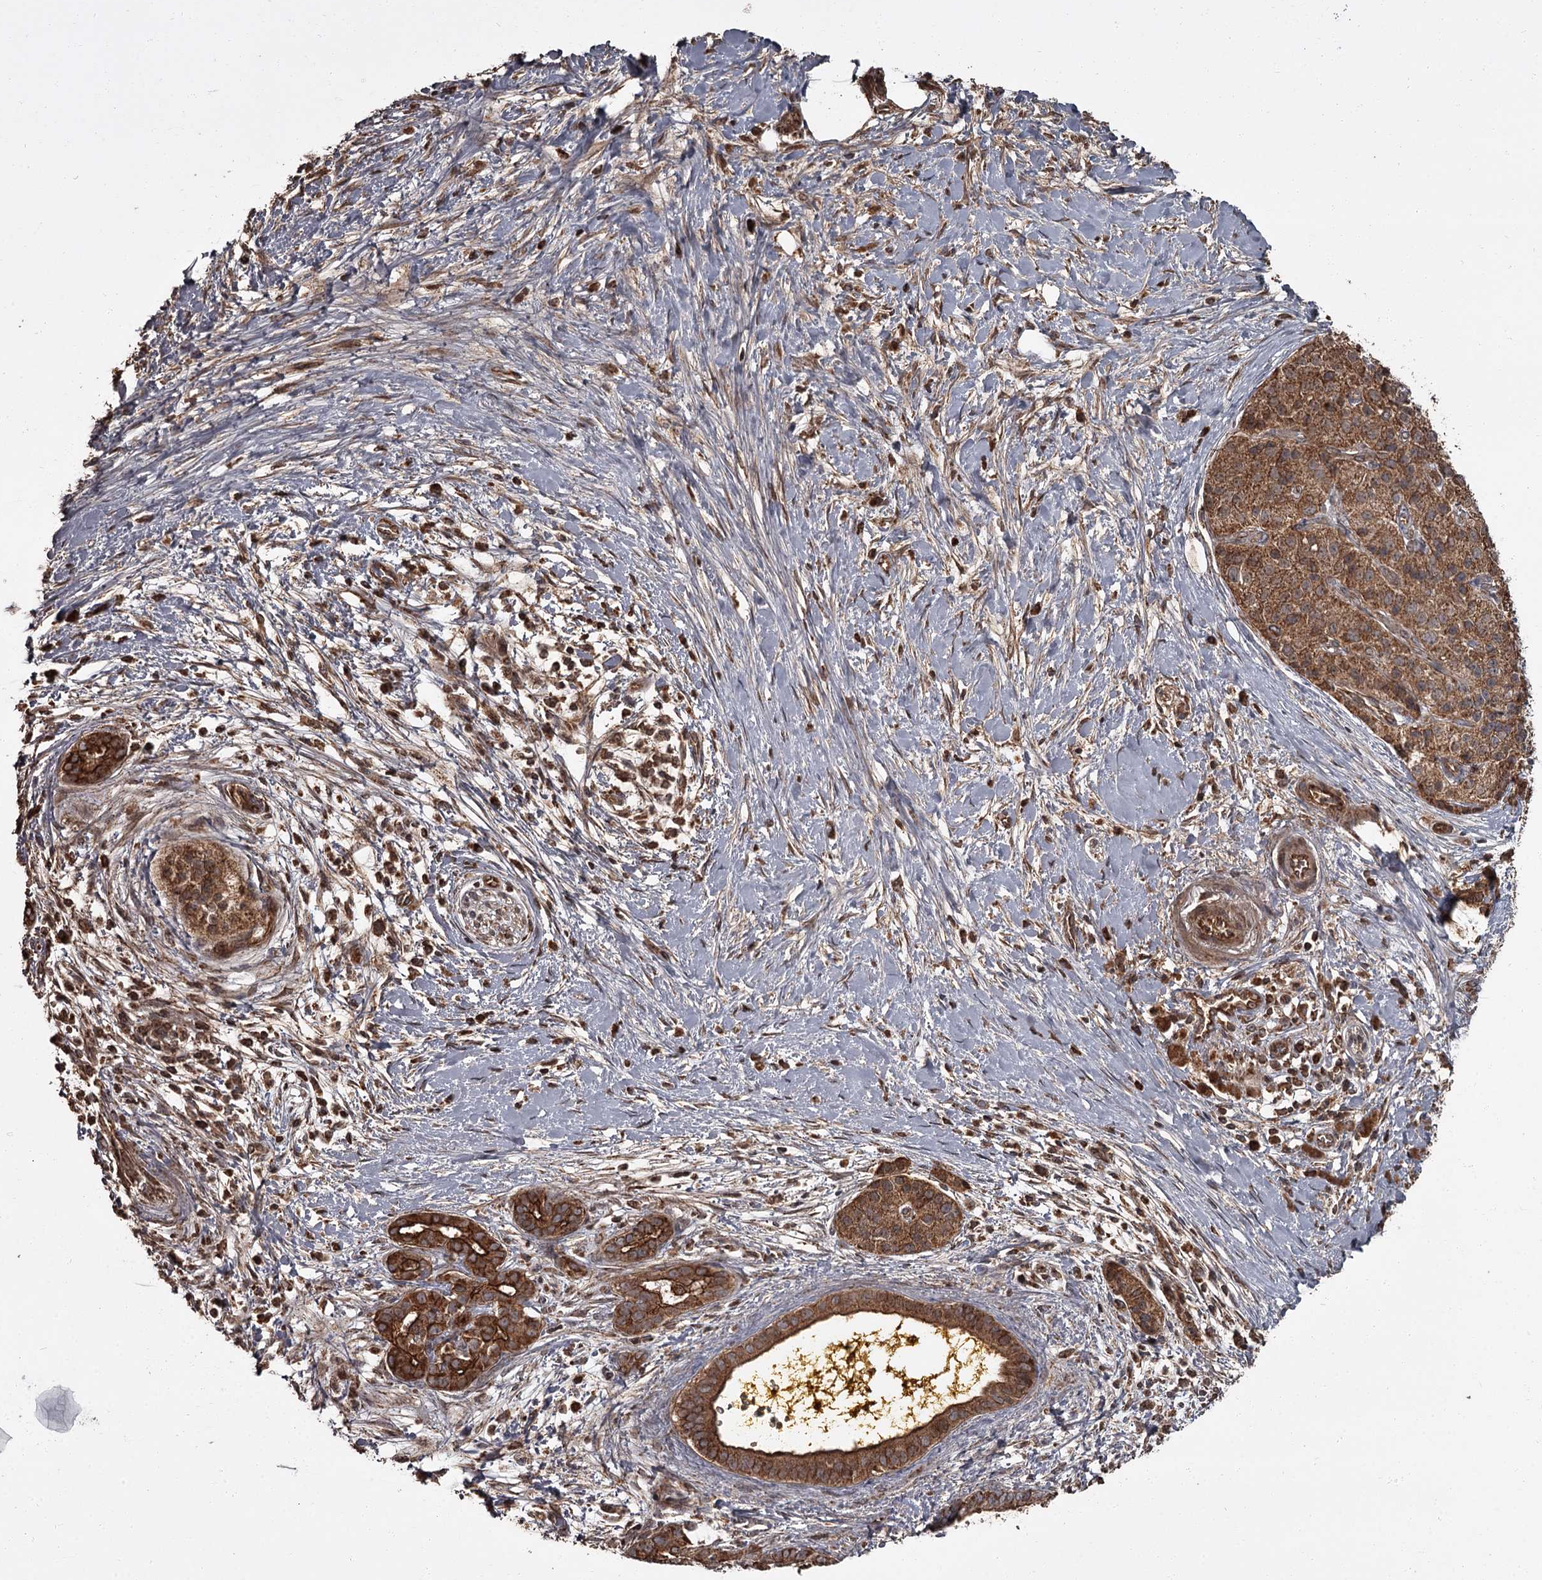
{"staining": {"intensity": "strong", "quantity": ">75%", "location": "cytoplasmic/membranous"}, "tissue": "pancreatic cancer", "cell_type": "Tumor cells", "image_type": "cancer", "snomed": [{"axis": "morphology", "description": "Adenocarcinoma, NOS"}, {"axis": "topography", "description": "Pancreas"}], "caption": "Pancreatic cancer (adenocarcinoma) stained with DAB immunohistochemistry (IHC) shows high levels of strong cytoplasmic/membranous expression in approximately >75% of tumor cells.", "gene": "THAP9", "patient": {"sex": "male", "age": 58}}